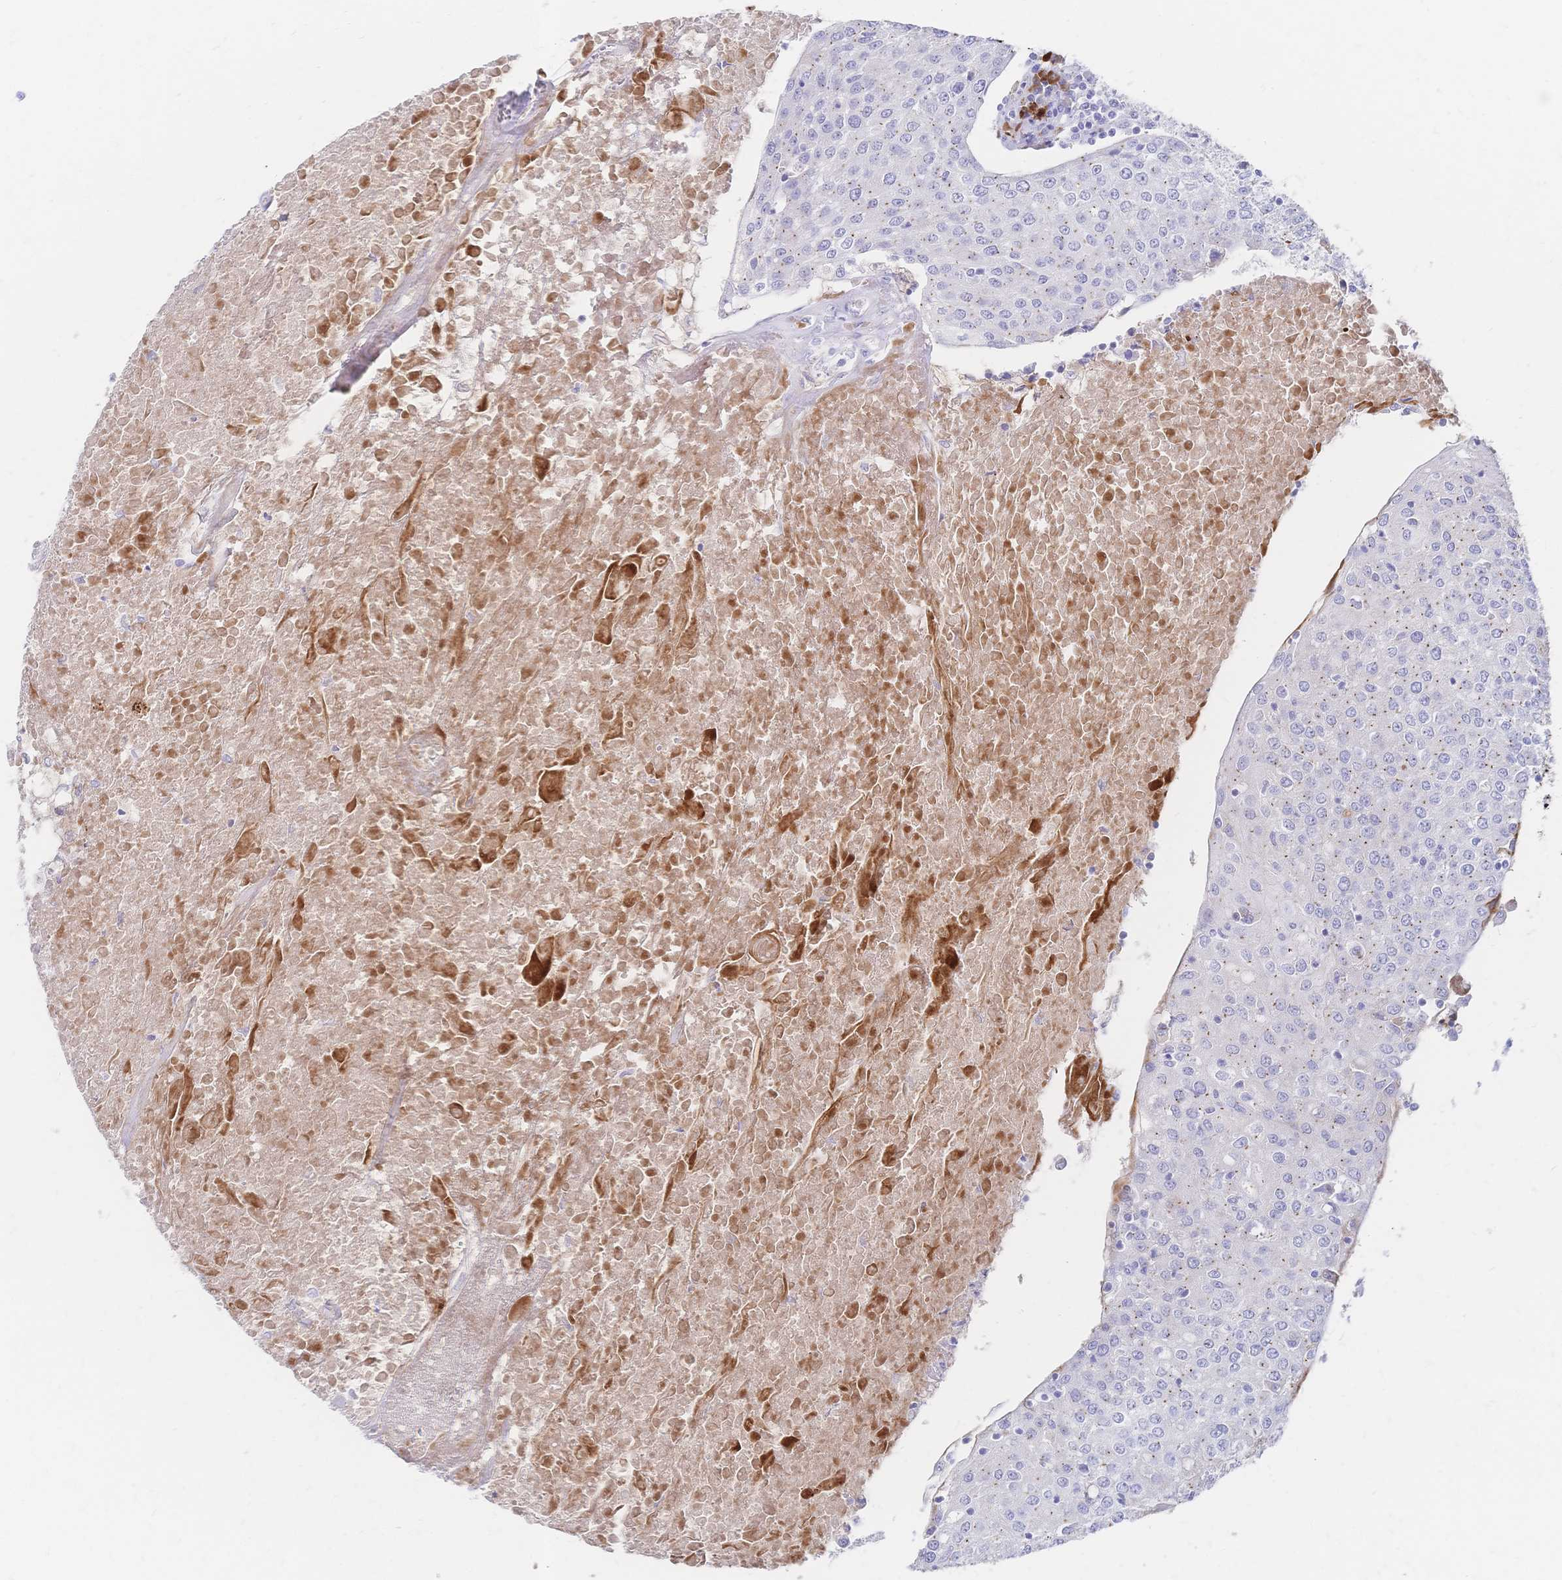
{"staining": {"intensity": "negative", "quantity": "none", "location": "none"}, "tissue": "urothelial cancer", "cell_type": "Tumor cells", "image_type": "cancer", "snomed": [{"axis": "morphology", "description": "Urothelial carcinoma, High grade"}, {"axis": "topography", "description": "Urinary bladder"}], "caption": "DAB (3,3'-diaminobenzidine) immunohistochemical staining of human urothelial carcinoma (high-grade) reveals no significant positivity in tumor cells.", "gene": "PSORS1C2", "patient": {"sex": "female", "age": 85}}